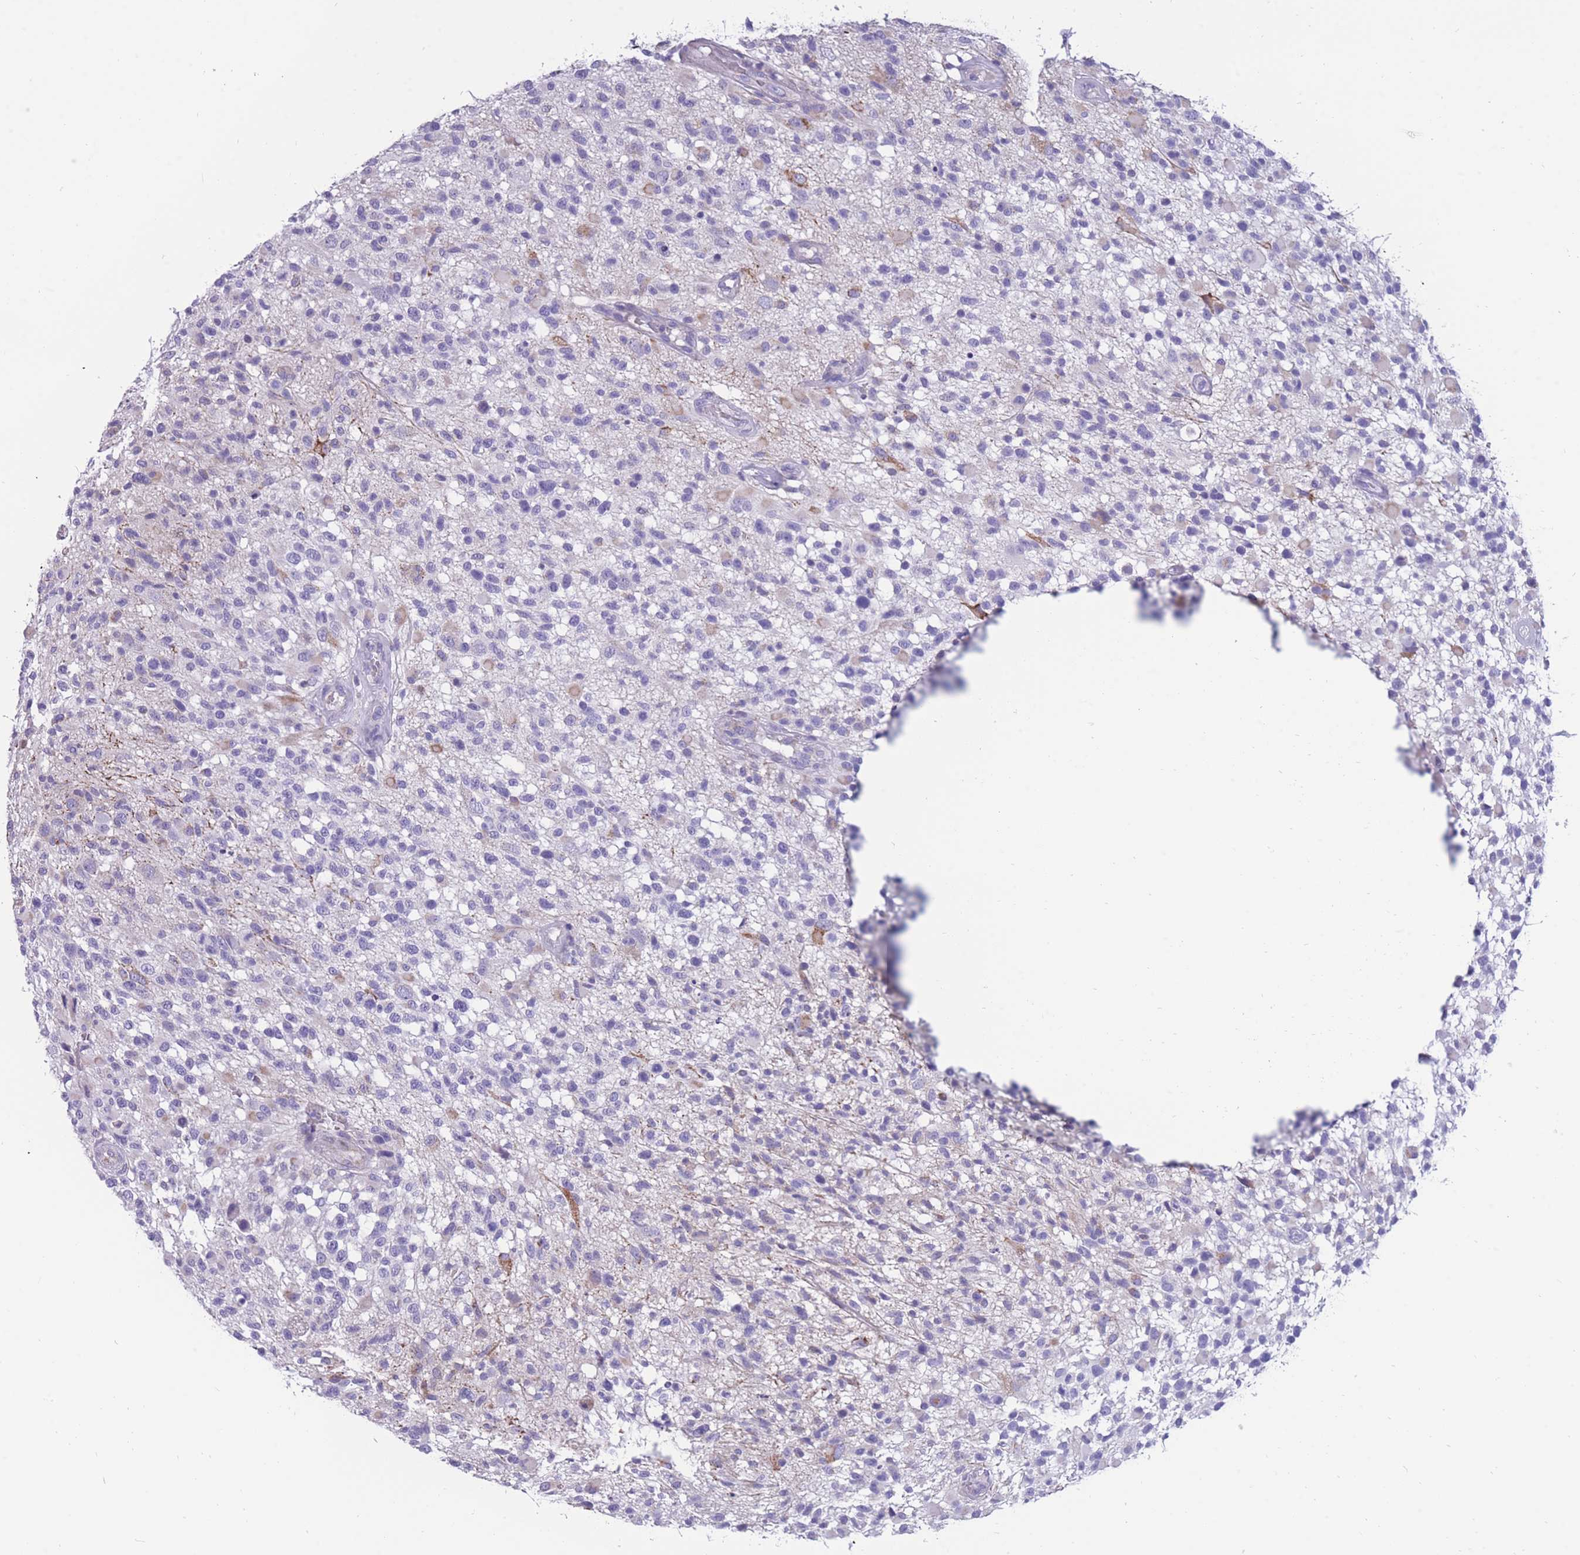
{"staining": {"intensity": "negative", "quantity": "none", "location": "none"}, "tissue": "glioma", "cell_type": "Tumor cells", "image_type": "cancer", "snomed": [{"axis": "morphology", "description": "Glioma, malignant, High grade"}, {"axis": "morphology", "description": "Glioblastoma, NOS"}, {"axis": "topography", "description": "Brain"}], "caption": "Immunohistochemistry (IHC) micrograph of high-grade glioma (malignant) stained for a protein (brown), which displays no staining in tumor cells.", "gene": "INTS2", "patient": {"sex": "male", "age": 60}}